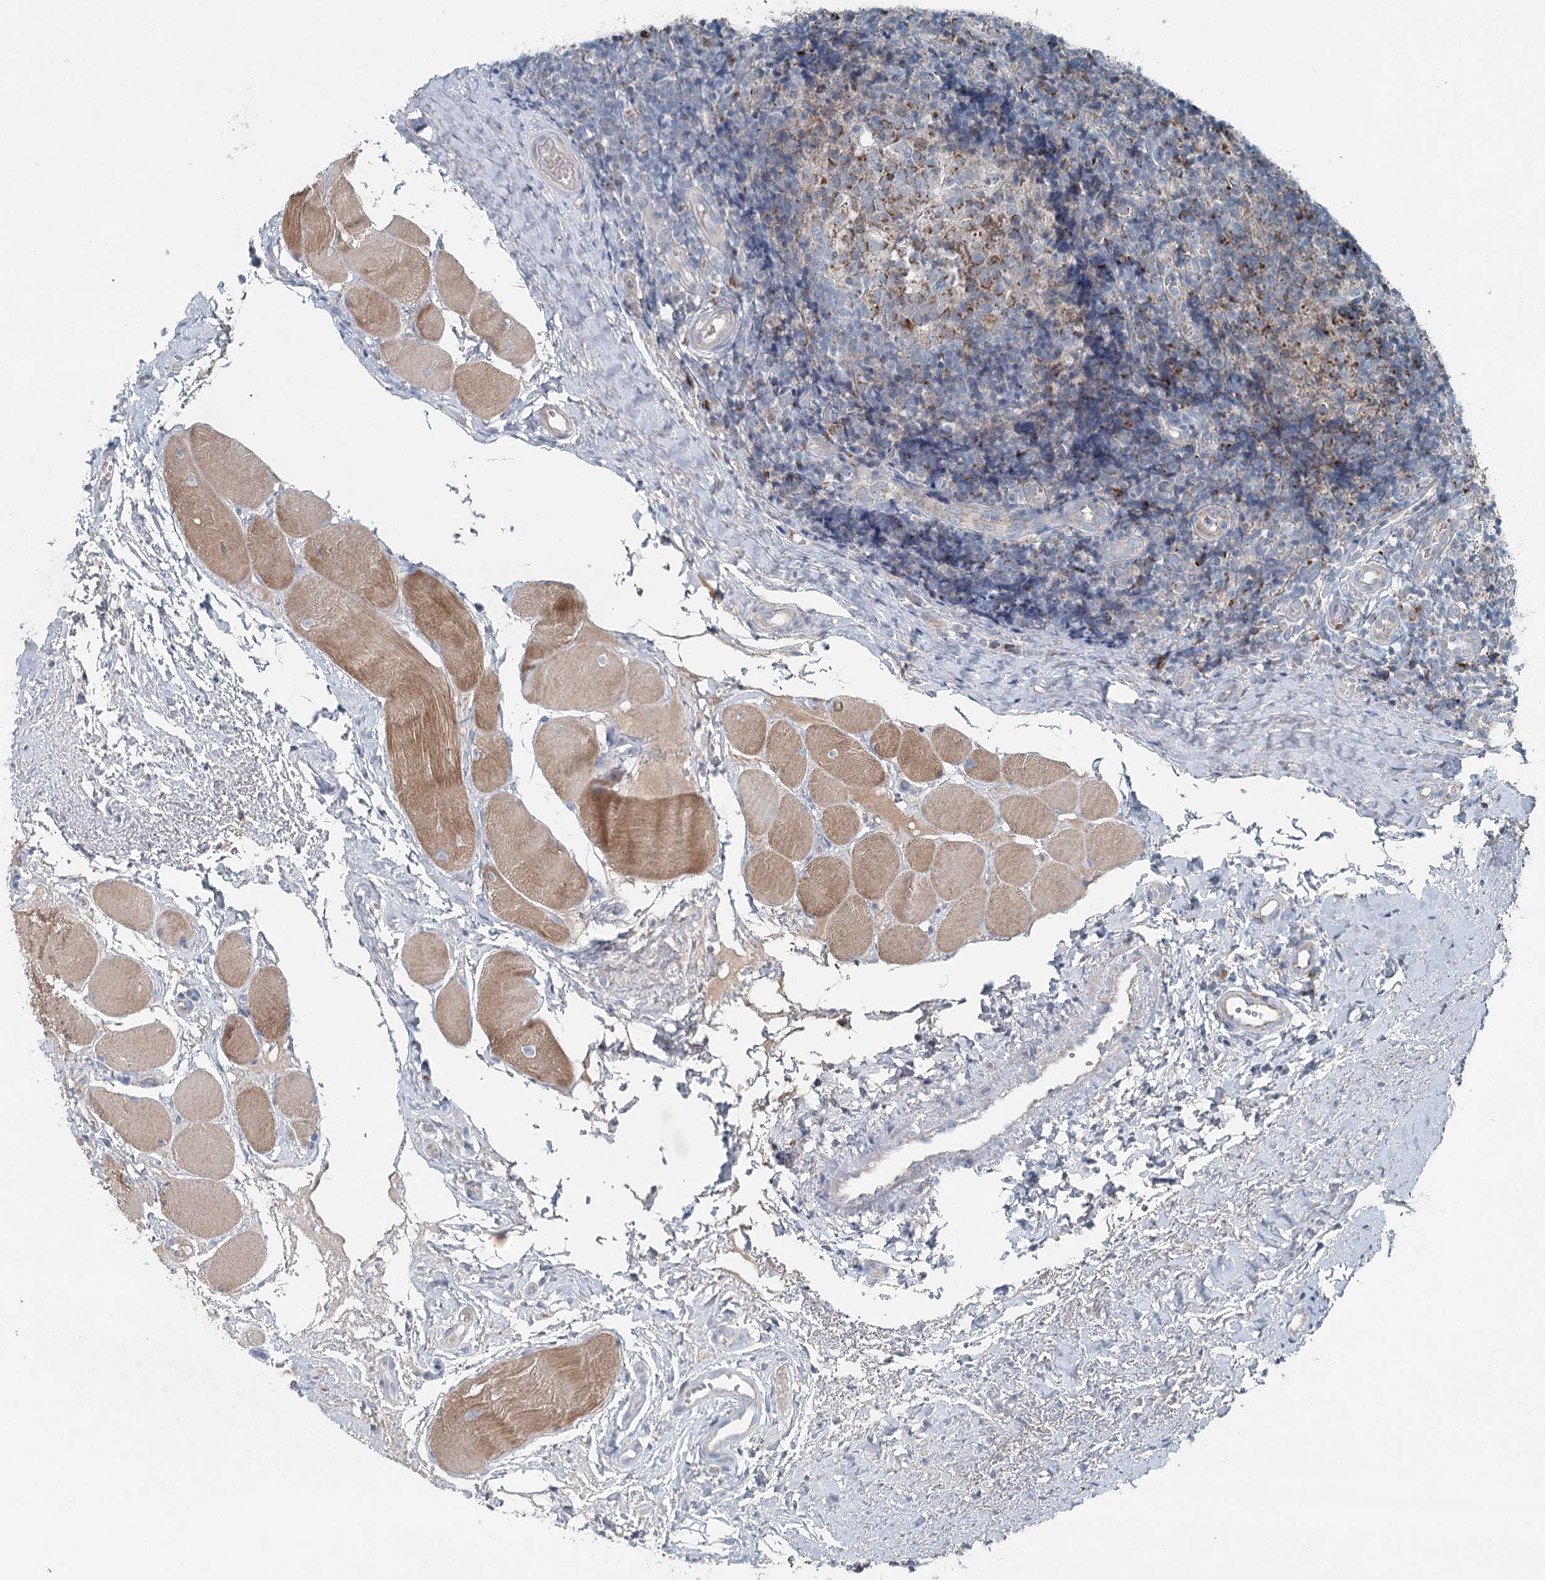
{"staining": {"intensity": "moderate", "quantity": "<25%", "location": "cytoplasmic/membranous"}, "tissue": "tonsil", "cell_type": "Germinal center cells", "image_type": "normal", "snomed": [{"axis": "morphology", "description": "Normal tissue, NOS"}, {"axis": "topography", "description": "Tonsil"}], "caption": "IHC histopathology image of normal human tonsil stained for a protein (brown), which exhibits low levels of moderate cytoplasmic/membranous expression in approximately <25% of germinal center cells.", "gene": "CHCHD5", "patient": {"sex": "female", "age": 19}}